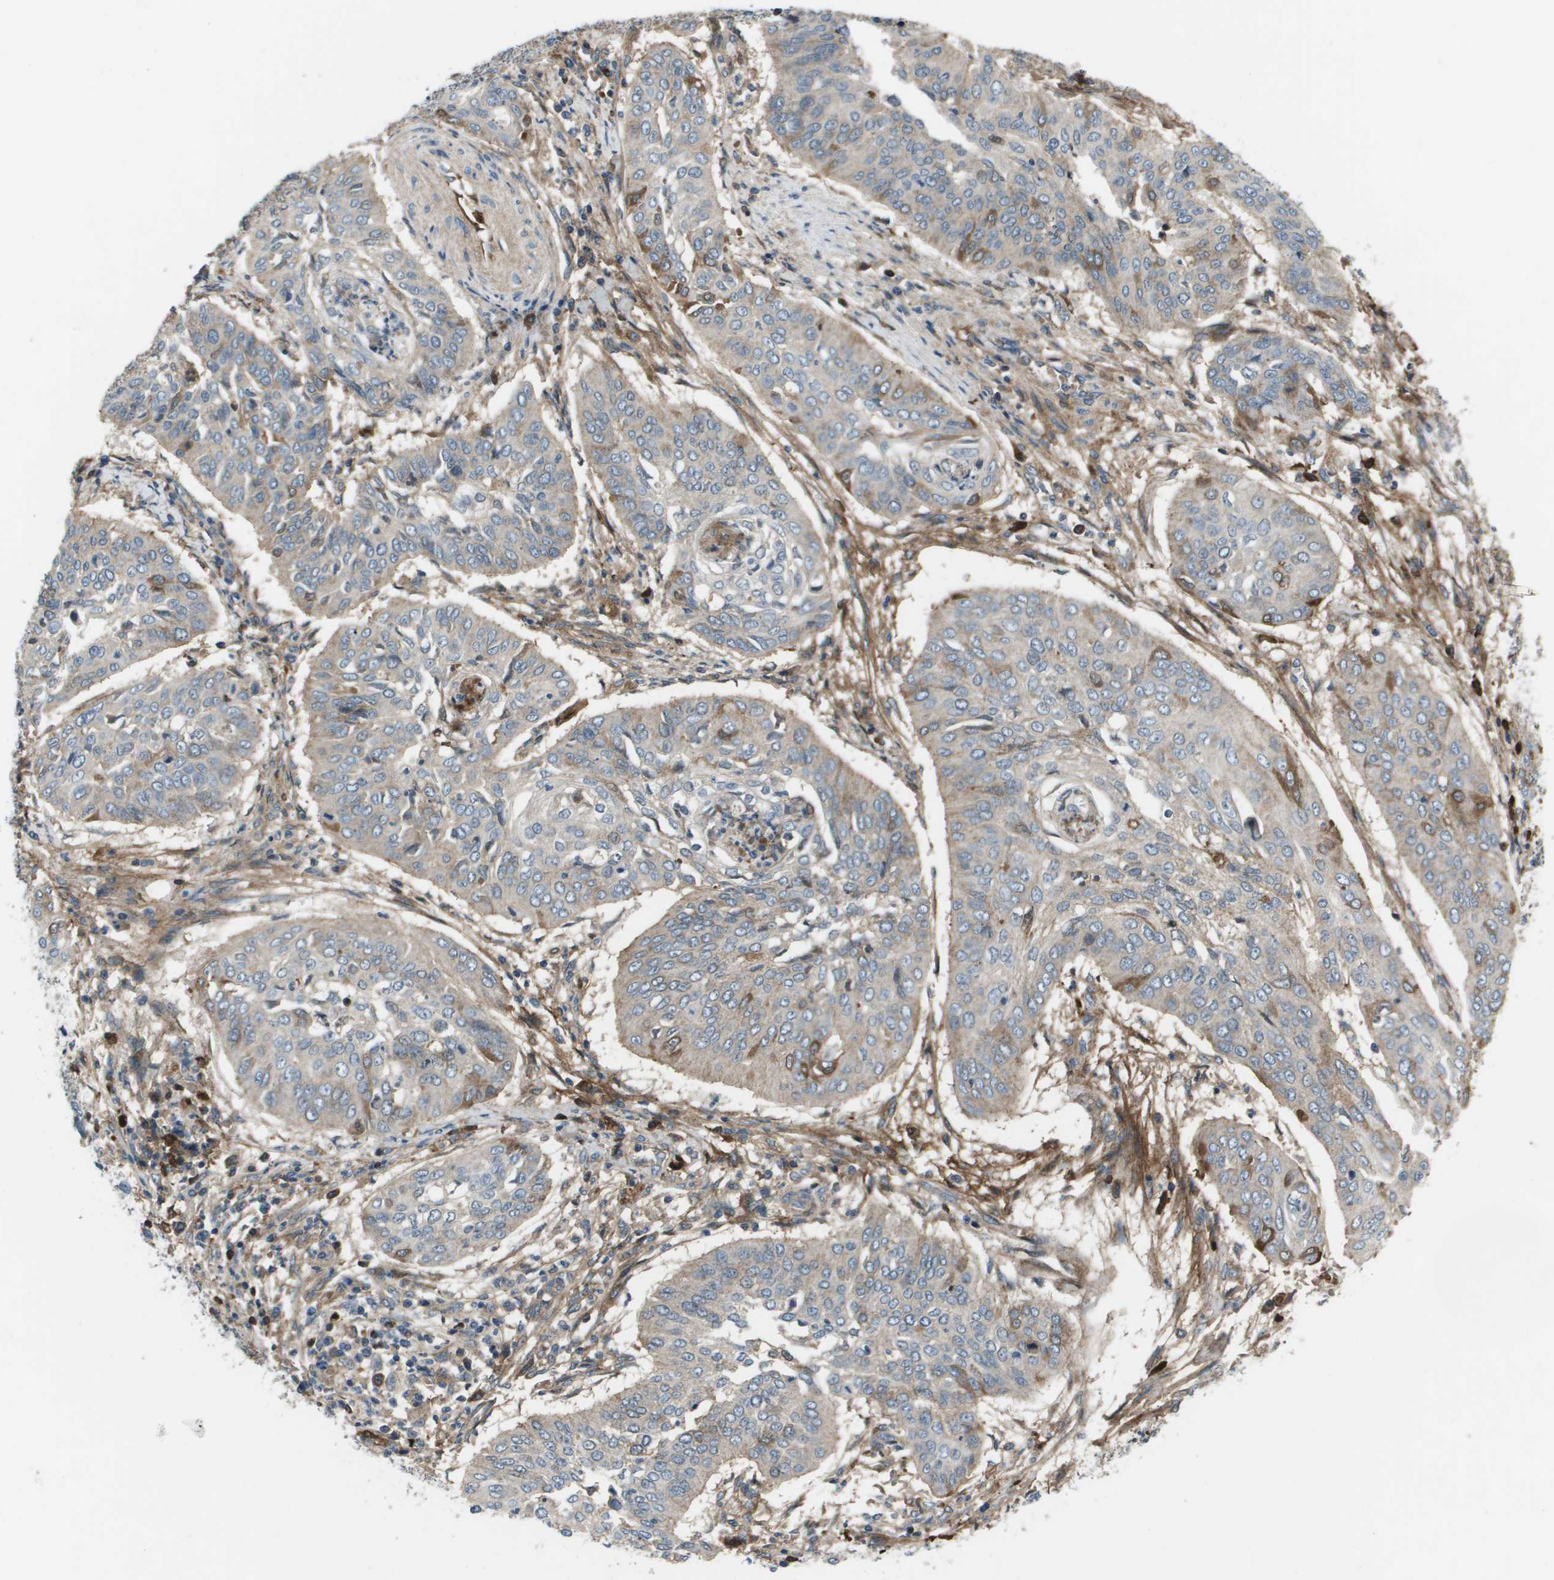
{"staining": {"intensity": "weak", "quantity": "<25%", "location": "cytoplasmic/membranous"}, "tissue": "cervical cancer", "cell_type": "Tumor cells", "image_type": "cancer", "snomed": [{"axis": "morphology", "description": "Normal tissue, NOS"}, {"axis": "morphology", "description": "Squamous cell carcinoma, NOS"}, {"axis": "topography", "description": "Cervix"}], "caption": "Cervical cancer (squamous cell carcinoma) stained for a protein using IHC exhibits no positivity tumor cells.", "gene": "PCOLCE", "patient": {"sex": "female", "age": 39}}